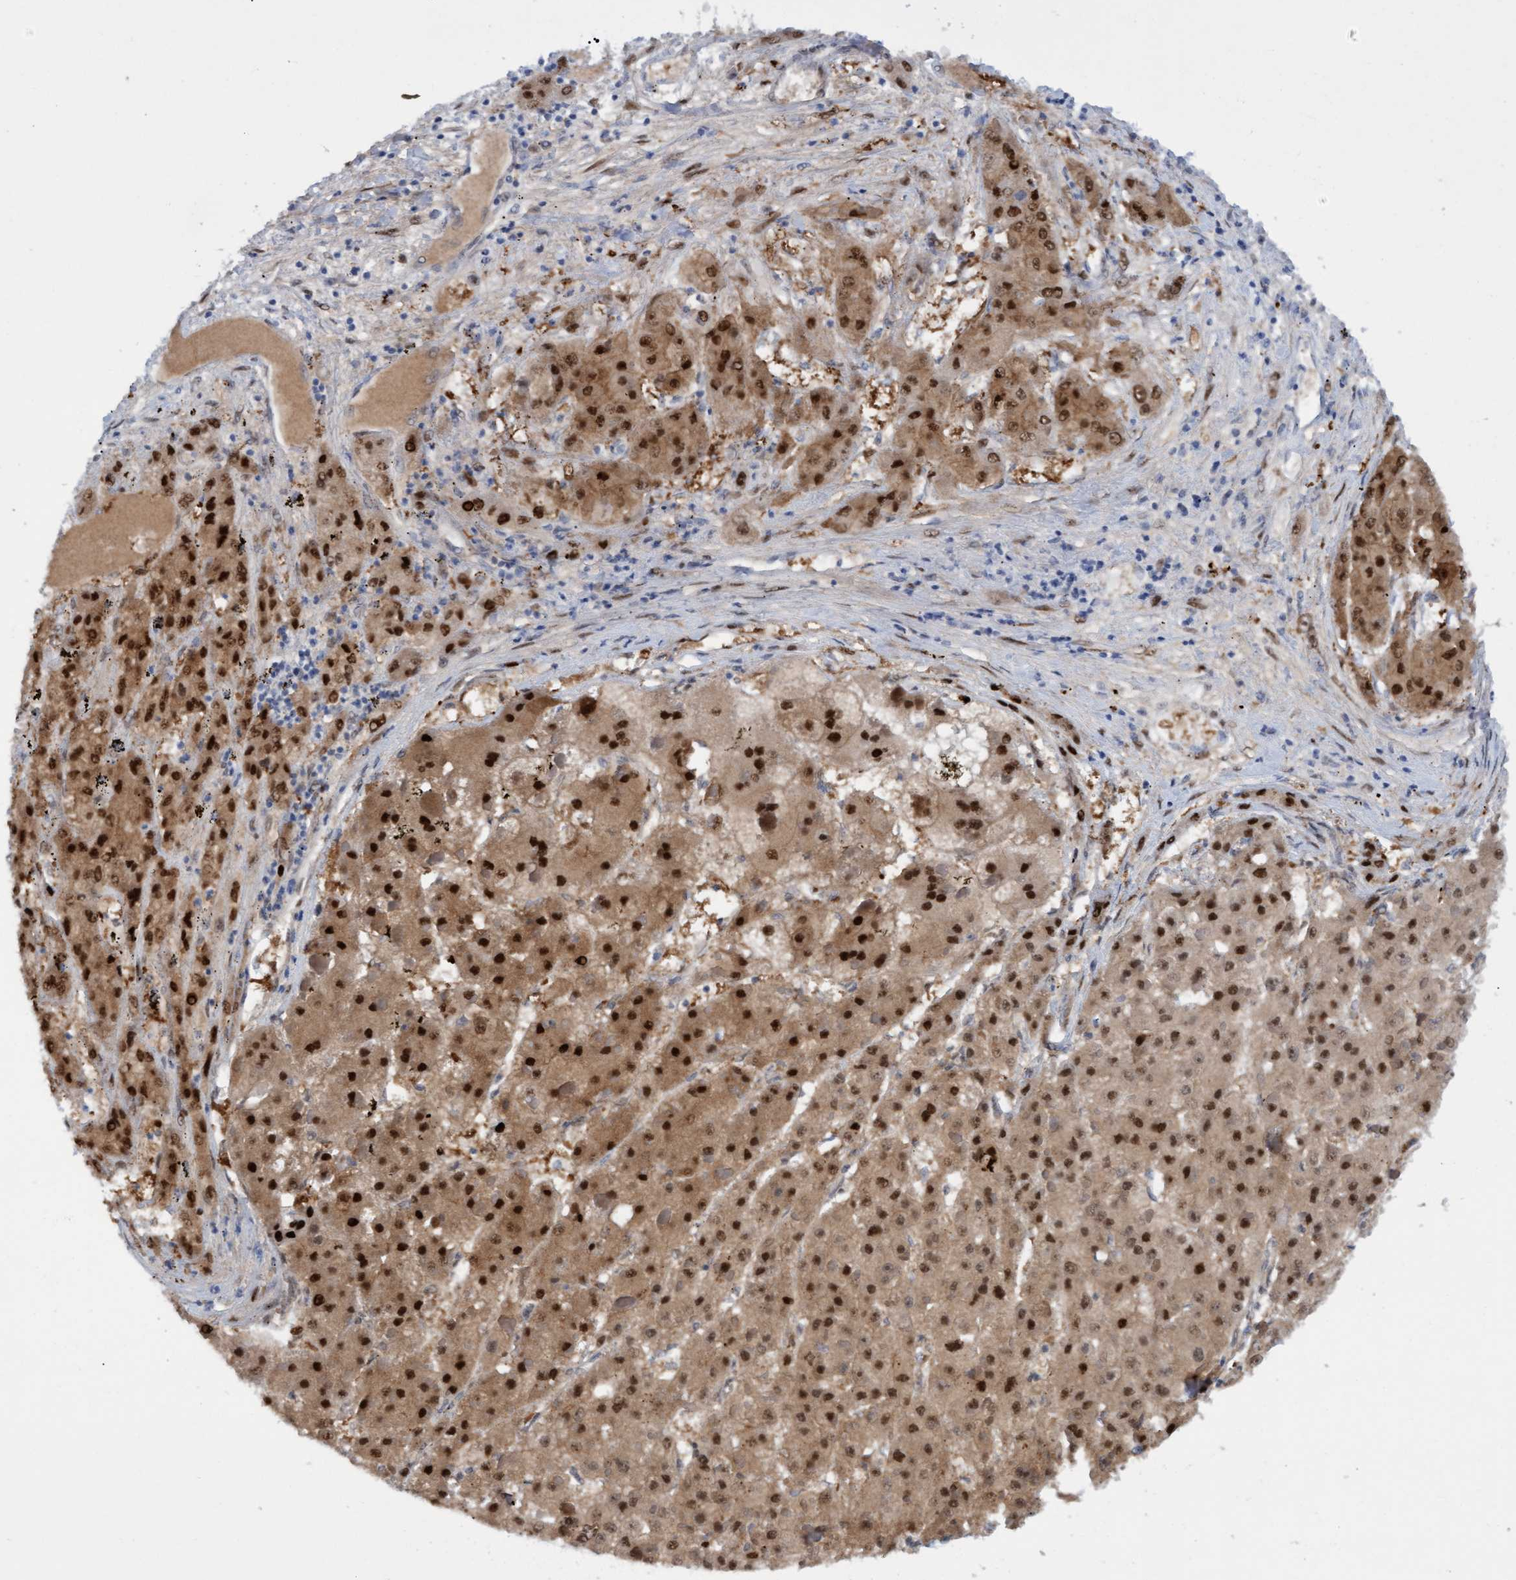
{"staining": {"intensity": "strong", "quantity": ">75%", "location": "cytoplasmic/membranous,nuclear"}, "tissue": "liver cancer", "cell_type": "Tumor cells", "image_type": "cancer", "snomed": [{"axis": "morphology", "description": "Carcinoma, Hepatocellular, NOS"}, {"axis": "topography", "description": "Liver"}], "caption": "DAB immunohistochemical staining of hepatocellular carcinoma (liver) demonstrates strong cytoplasmic/membranous and nuclear protein expression in about >75% of tumor cells.", "gene": "PINX1", "patient": {"sex": "female", "age": 73}}